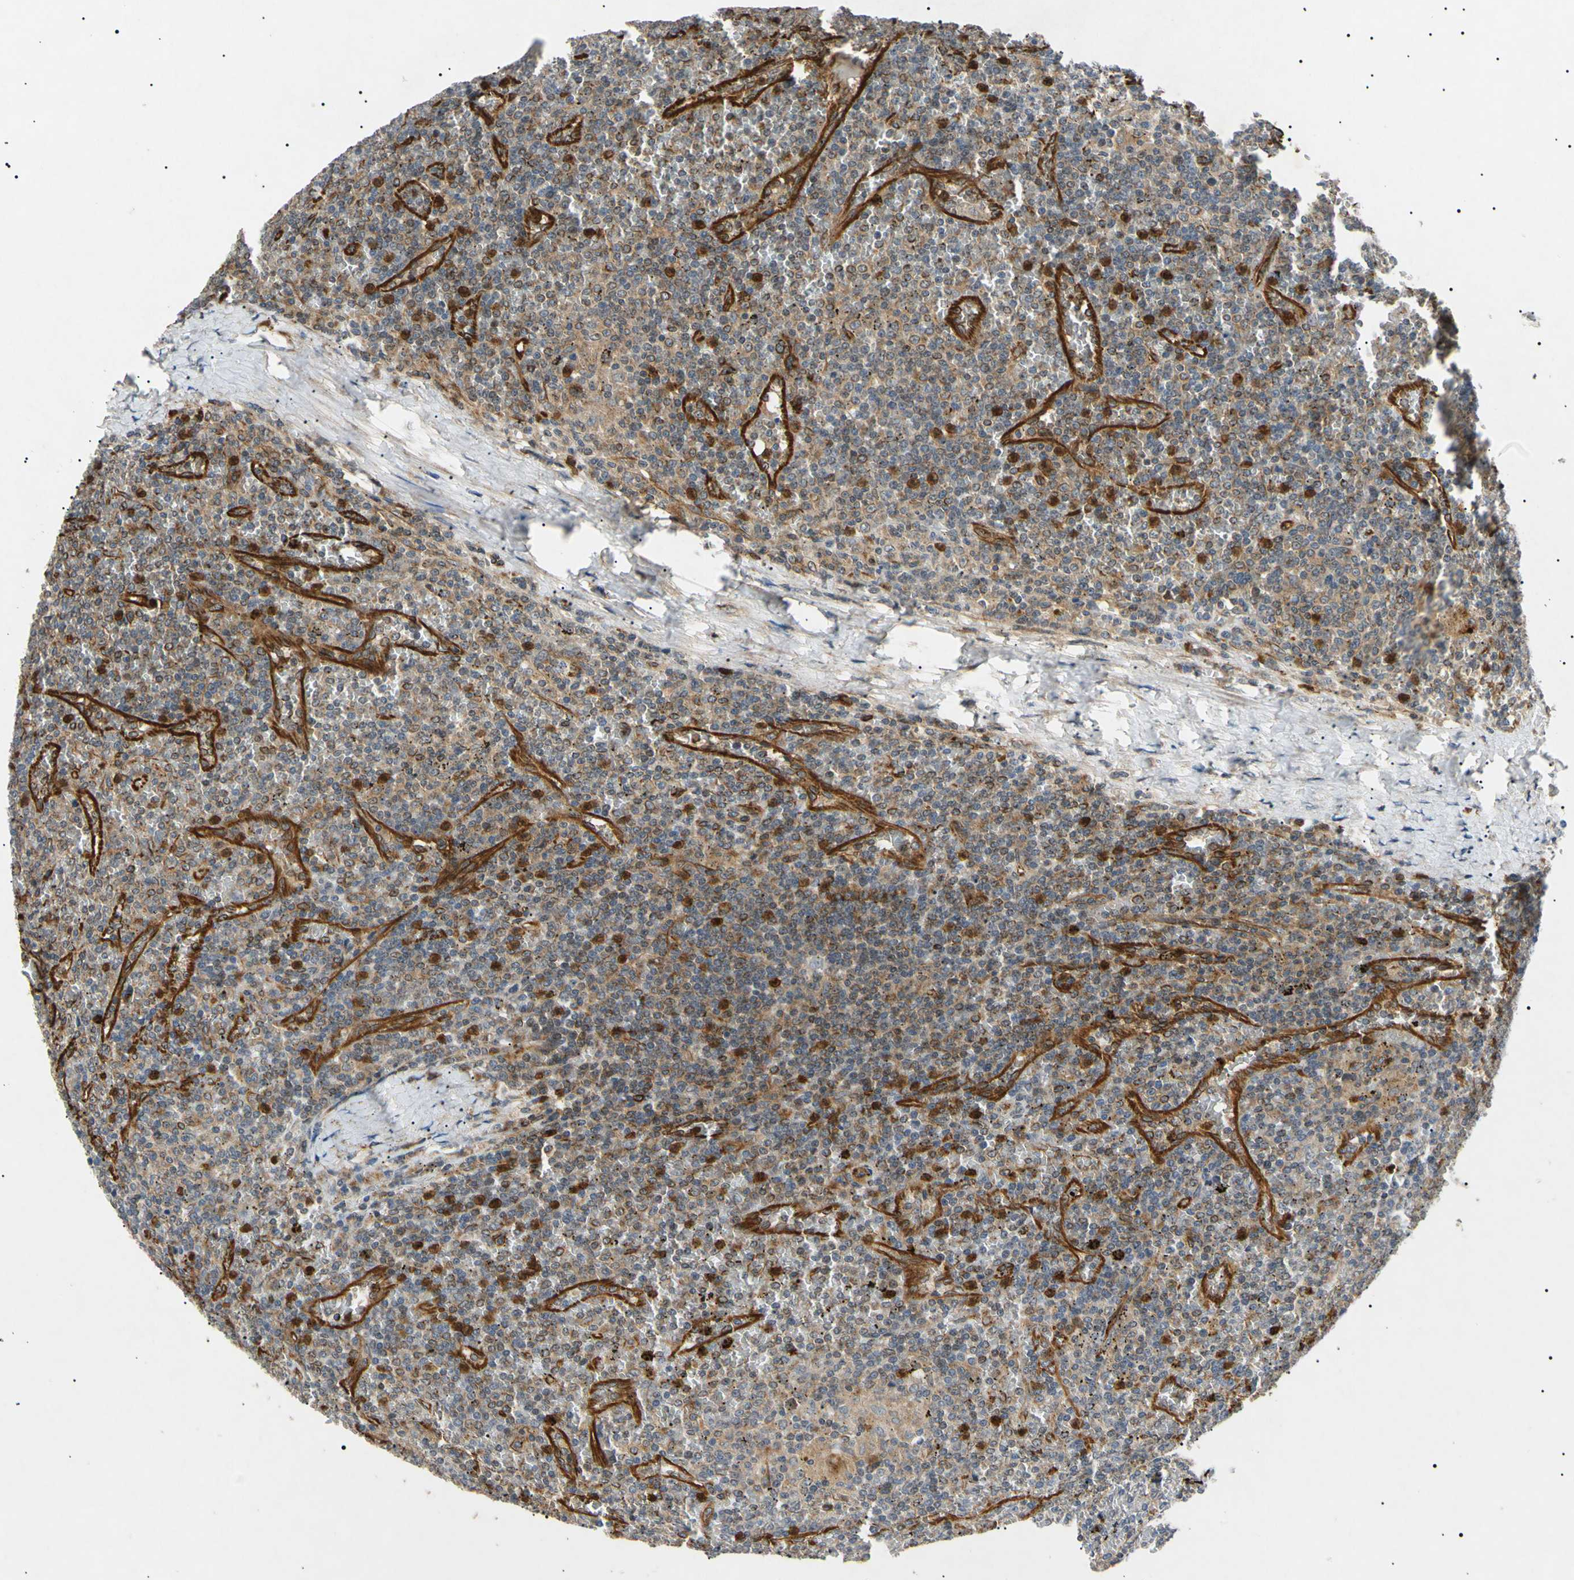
{"staining": {"intensity": "negative", "quantity": "none", "location": "none"}, "tissue": "lymphoma", "cell_type": "Tumor cells", "image_type": "cancer", "snomed": [{"axis": "morphology", "description": "Malignant lymphoma, non-Hodgkin's type, Low grade"}, {"axis": "topography", "description": "Spleen"}], "caption": "Immunohistochemistry (IHC) image of human low-grade malignant lymphoma, non-Hodgkin's type stained for a protein (brown), which reveals no expression in tumor cells. (DAB immunohistochemistry (IHC) visualized using brightfield microscopy, high magnification).", "gene": "TUBB4A", "patient": {"sex": "female", "age": 19}}